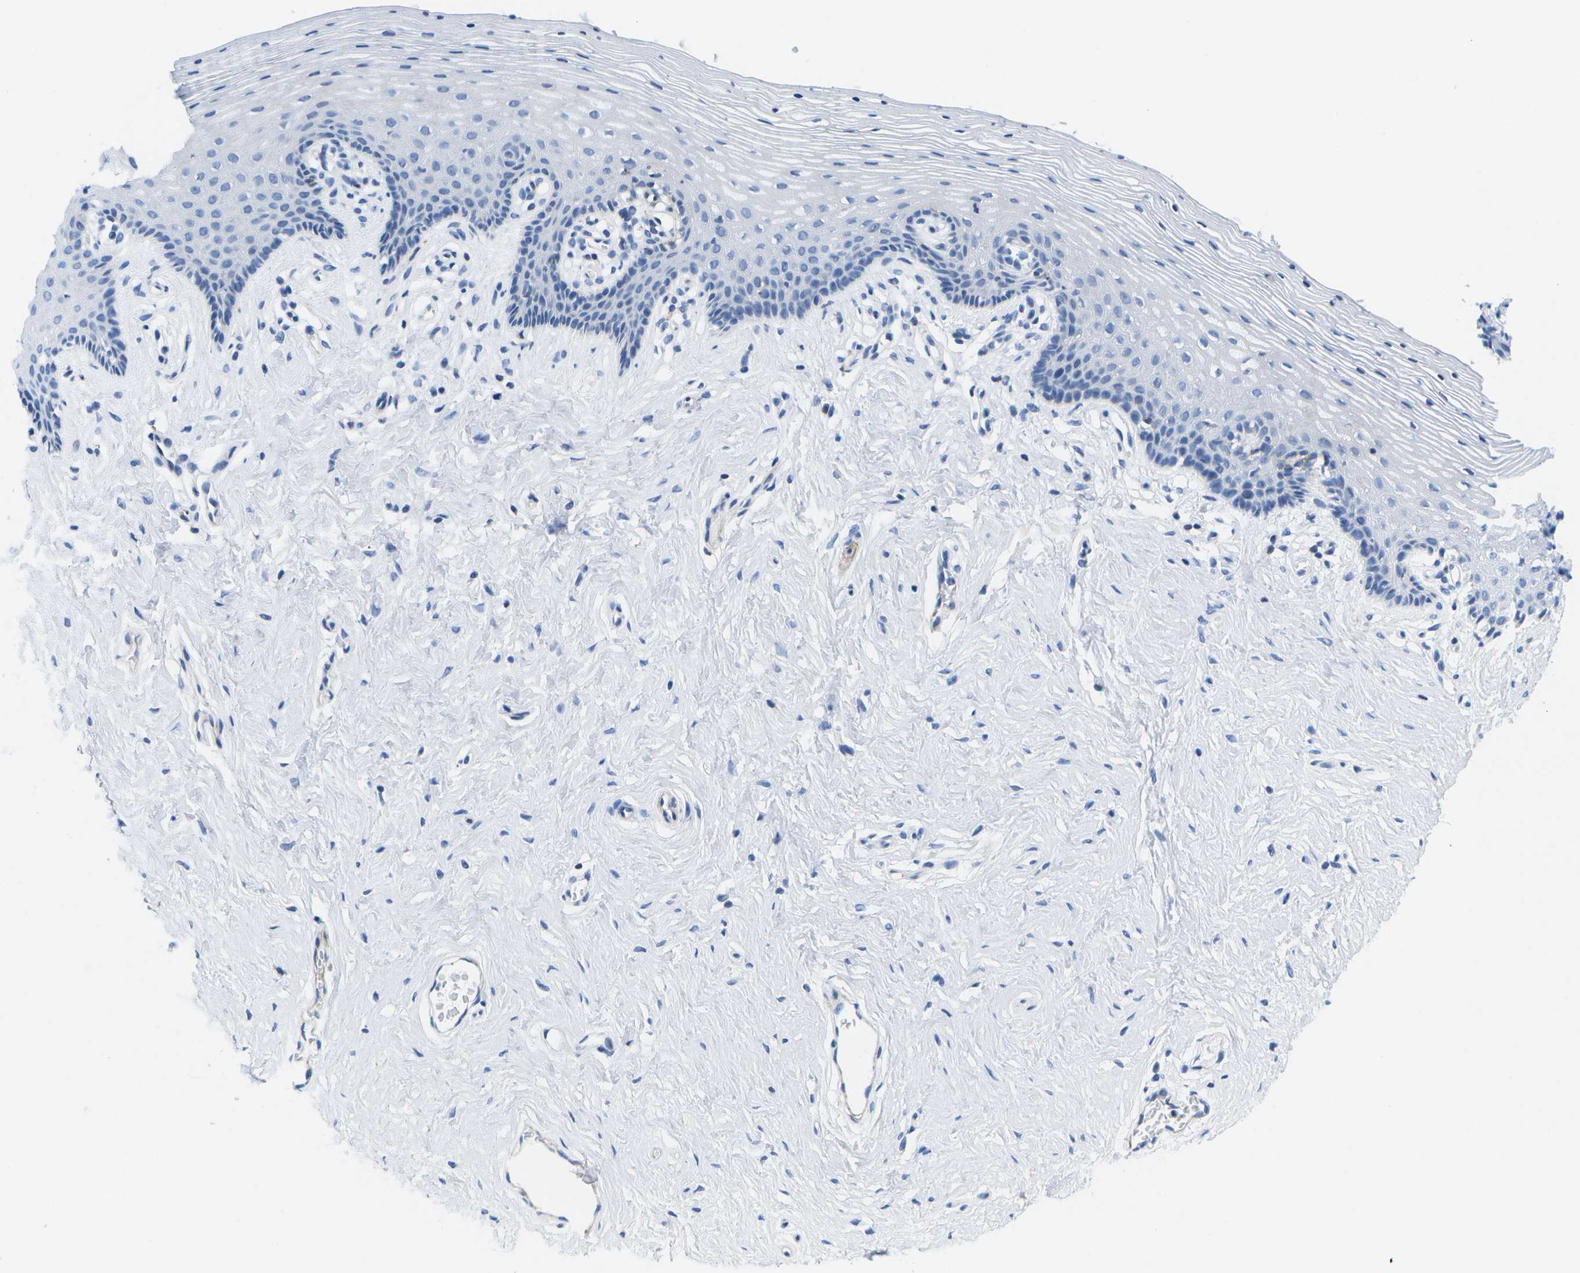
{"staining": {"intensity": "negative", "quantity": "none", "location": "none"}, "tissue": "vagina", "cell_type": "Squamous epithelial cells", "image_type": "normal", "snomed": [{"axis": "morphology", "description": "Normal tissue, NOS"}, {"axis": "topography", "description": "Vagina"}], "caption": "This is an immunohistochemistry (IHC) micrograph of unremarkable vagina. There is no positivity in squamous epithelial cells.", "gene": "ADGRG6", "patient": {"sex": "female", "age": 32}}